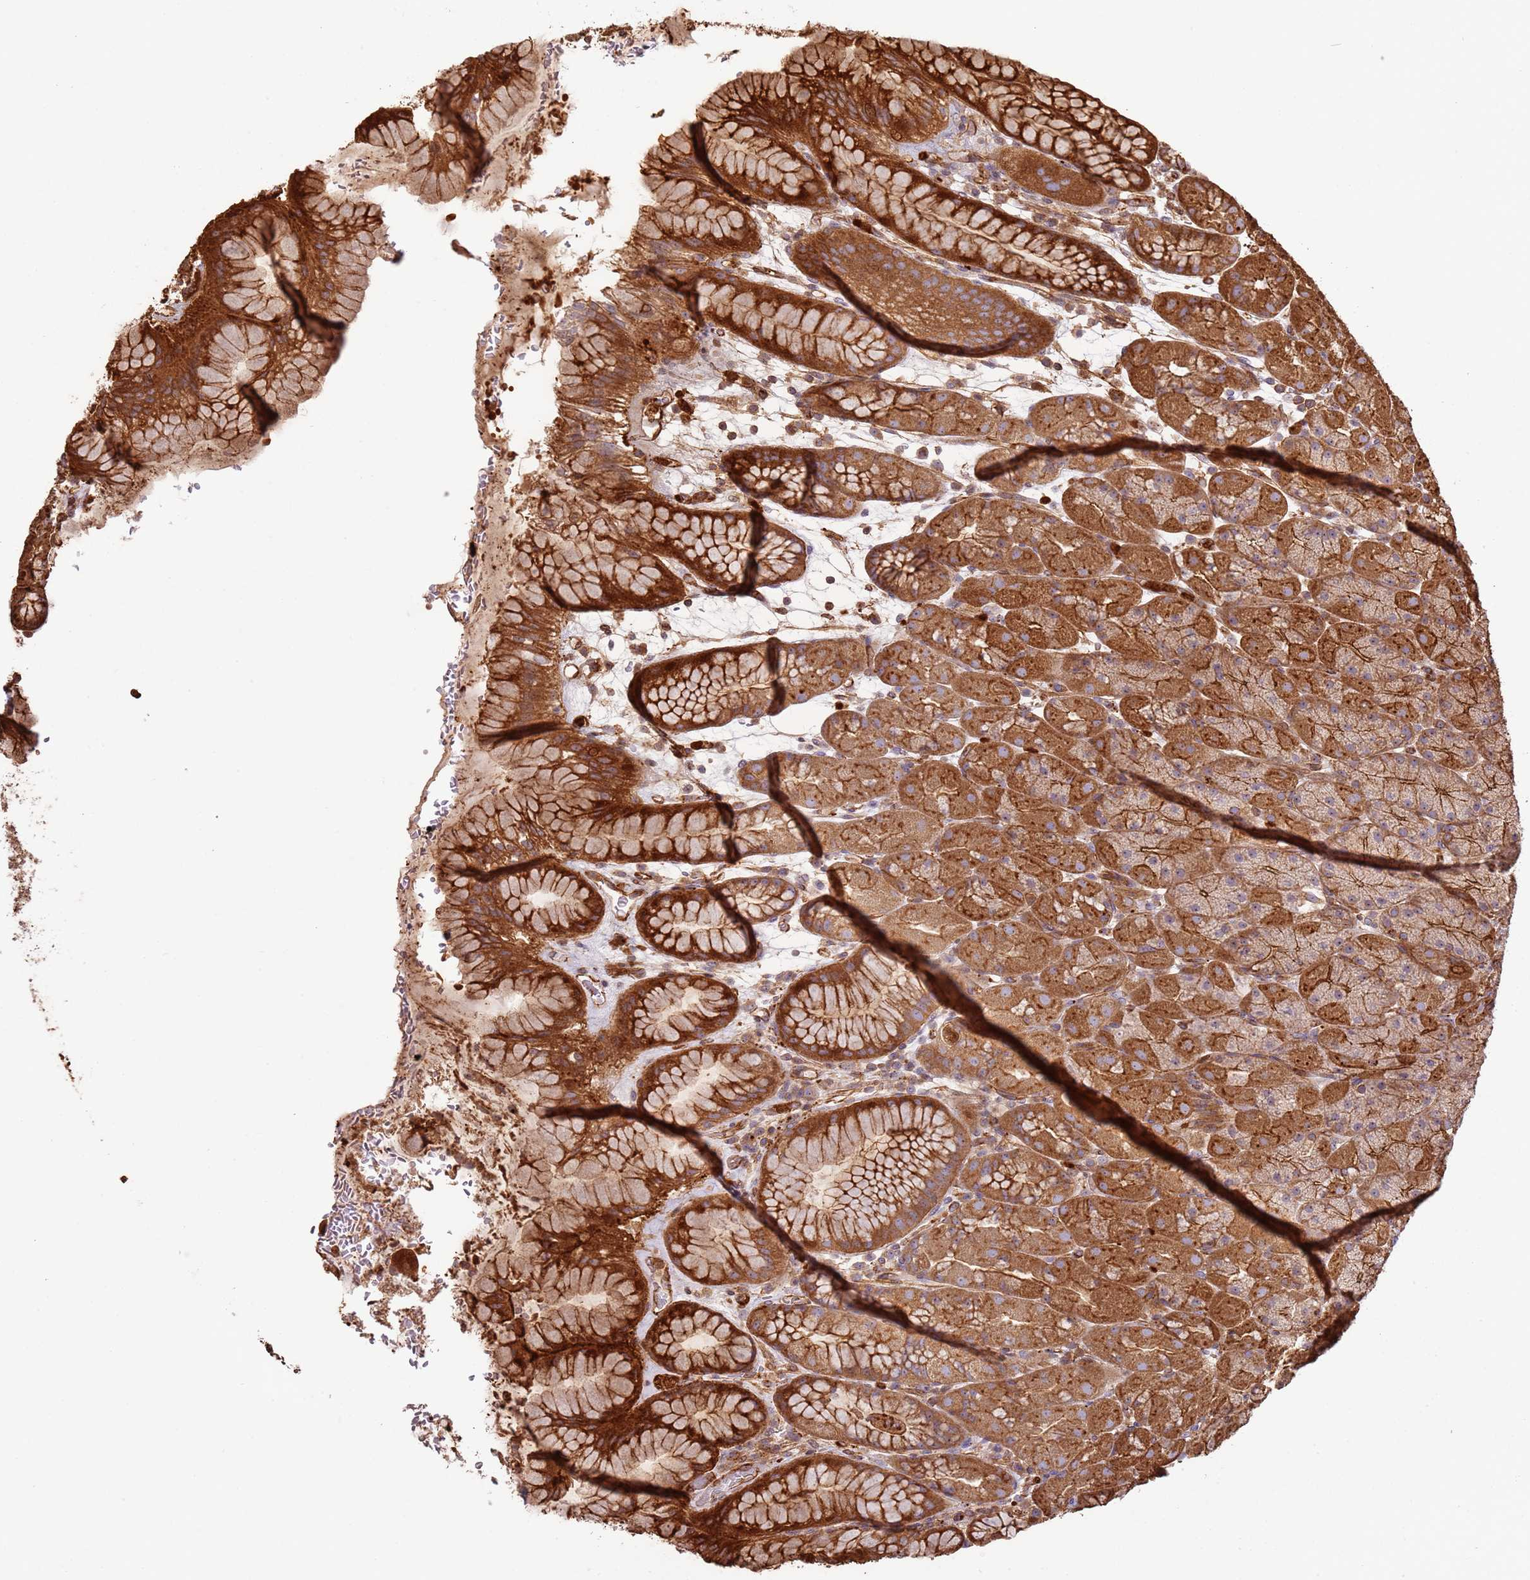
{"staining": {"intensity": "strong", "quantity": ">75%", "location": "cytoplasmic/membranous"}, "tissue": "stomach", "cell_type": "Glandular cells", "image_type": "normal", "snomed": [{"axis": "morphology", "description": "Normal tissue, NOS"}, {"axis": "topography", "description": "Stomach, upper"}, {"axis": "topography", "description": "Stomach, lower"}], "caption": "Protein staining reveals strong cytoplasmic/membranous staining in about >75% of glandular cells in benign stomach.", "gene": "NDUFAF4", "patient": {"sex": "male", "age": 67}}